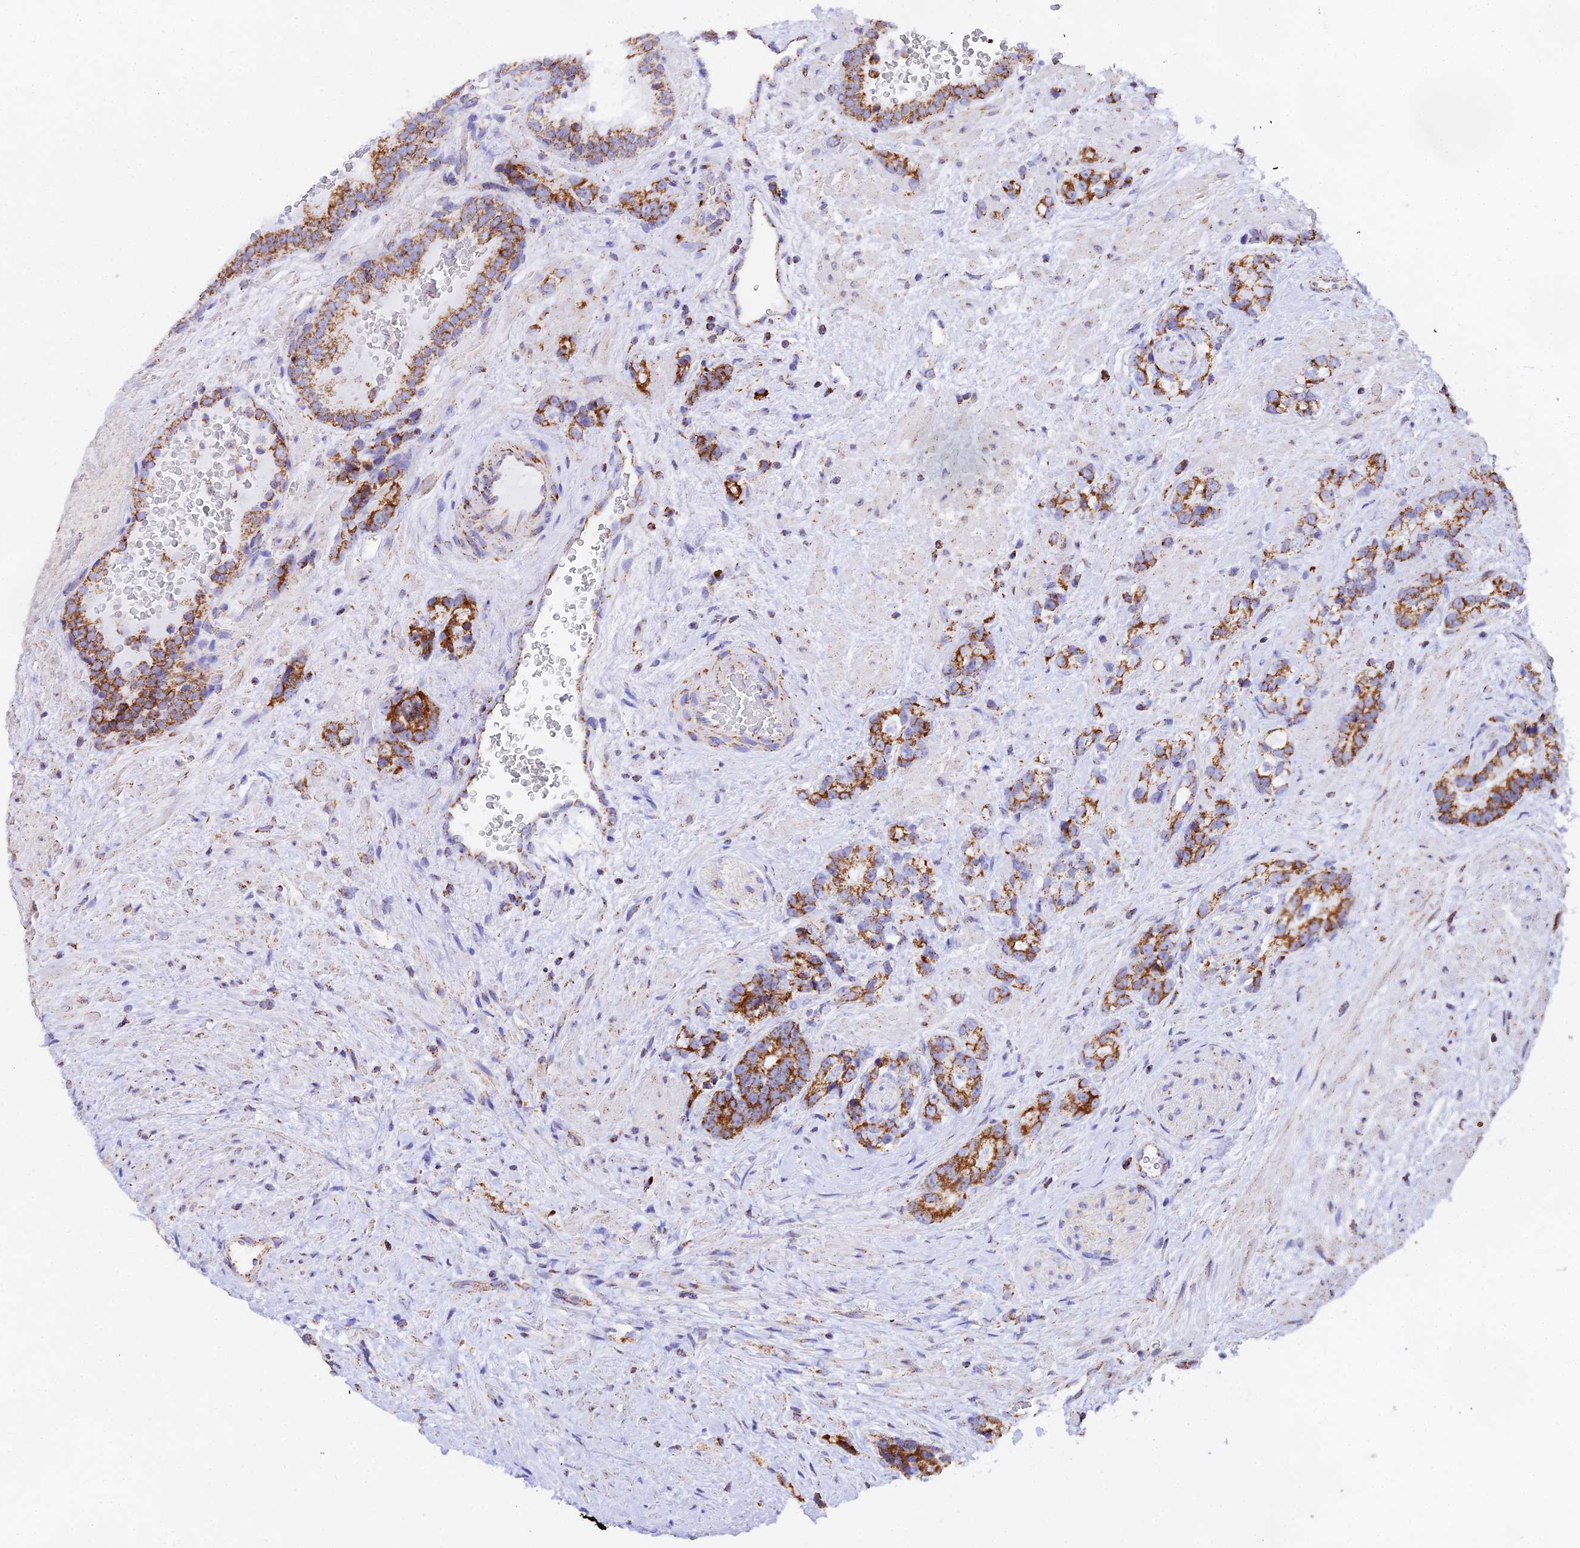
{"staining": {"intensity": "moderate", "quantity": ">75%", "location": "cytoplasmic/membranous"}, "tissue": "prostate cancer", "cell_type": "Tumor cells", "image_type": "cancer", "snomed": [{"axis": "morphology", "description": "Adenocarcinoma, High grade"}, {"axis": "topography", "description": "Prostate"}], "caption": "Moderate cytoplasmic/membranous protein staining is present in about >75% of tumor cells in prostate cancer.", "gene": "ATP5PD", "patient": {"sex": "male", "age": 74}}